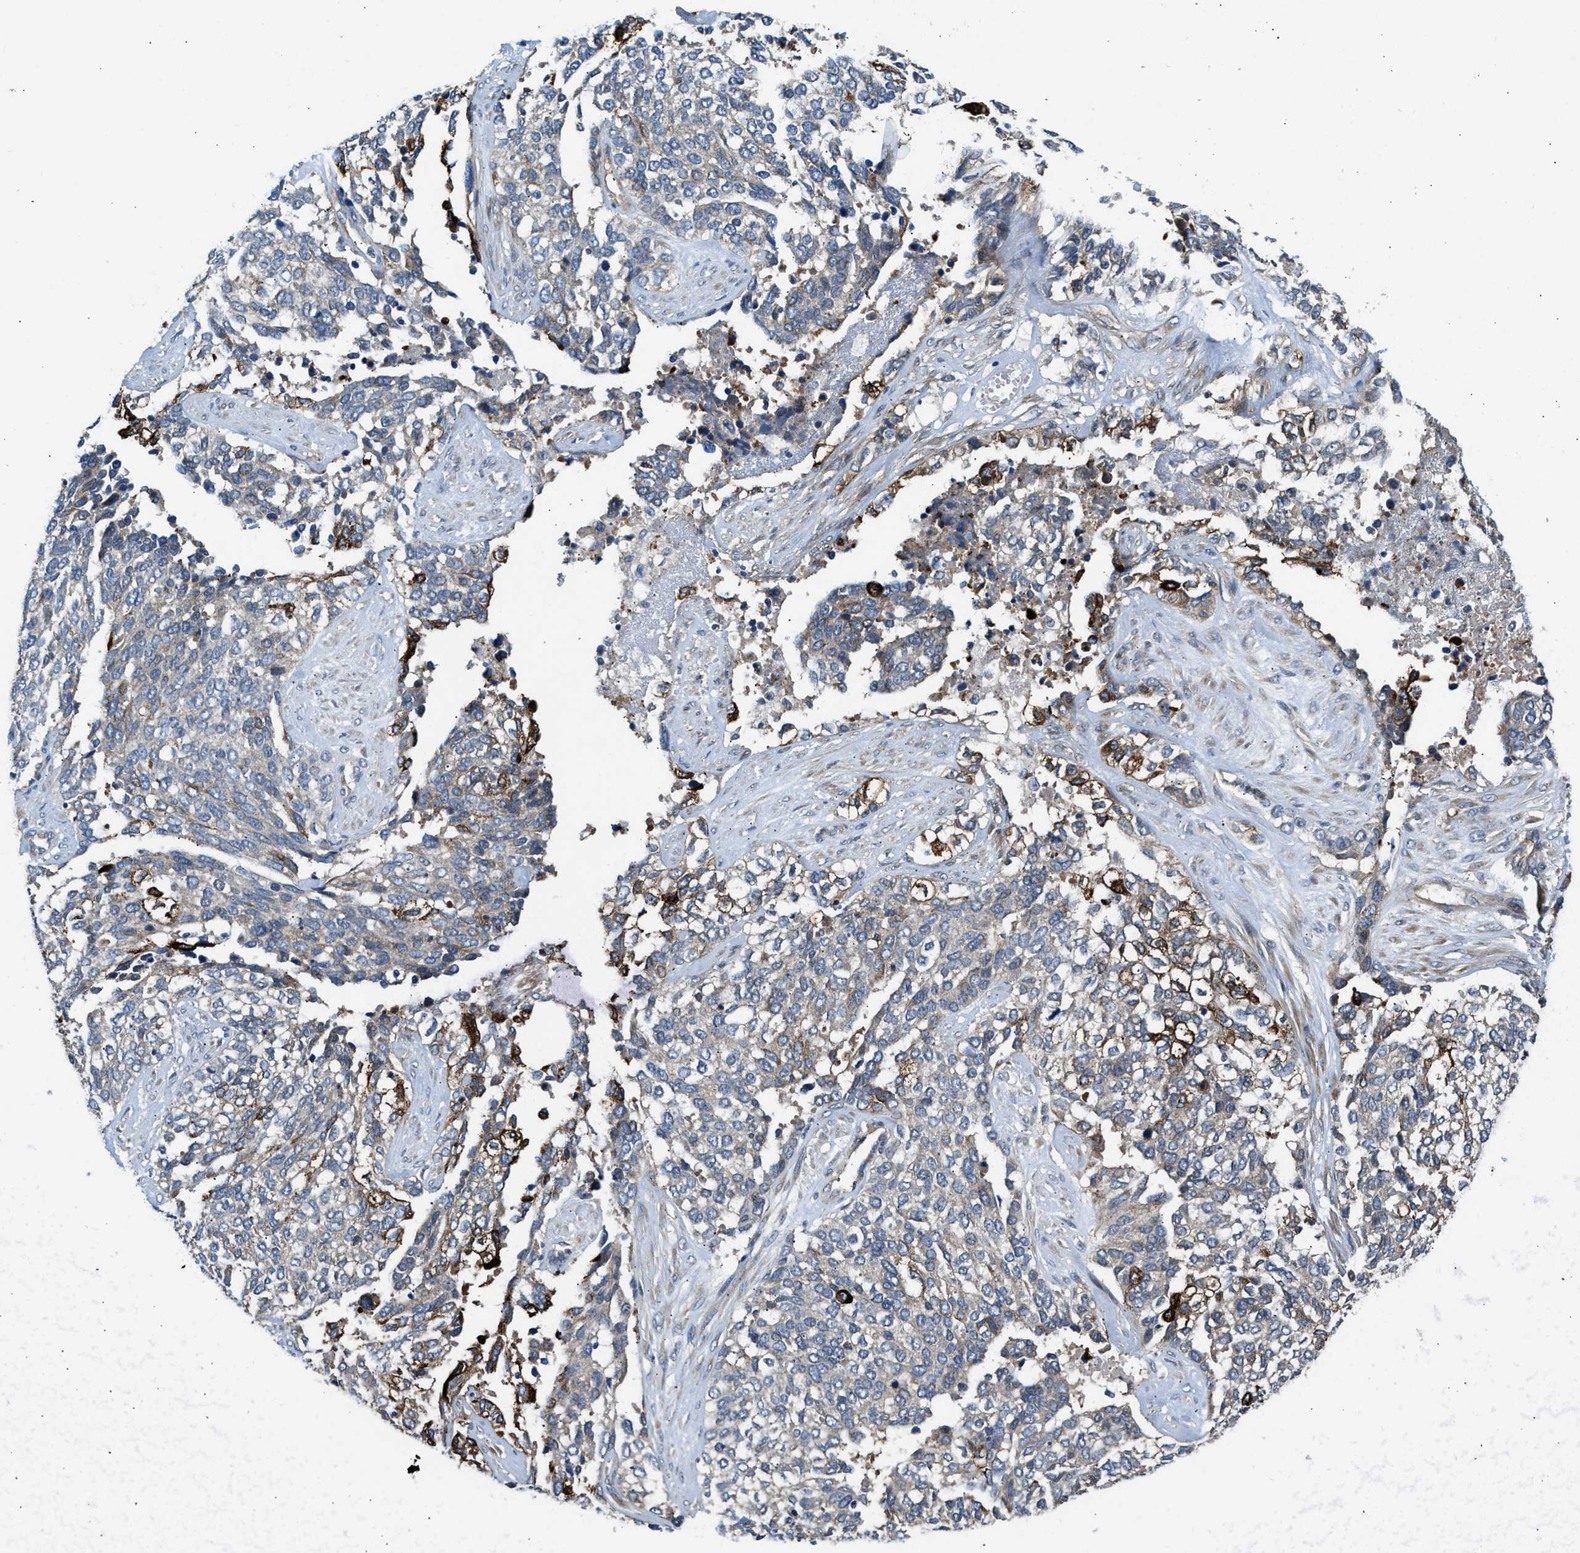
{"staining": {"intensity": "moderate", "quantity": "25%-75%", "location": "cytoplasmic/membranous"}, "tissue": "ovarian cancer", "cell_type": "Tumor cells", "image_type": "cancer", "snomed": [{"axis": "morphology", "description": "Cystadenocarcinoma, serous, NOS"}, {"axis": "topography", "description": "Ovary"}], "caption": "Ovarian serous cystadenocarcinoma stained with DAB immunohistochemistry reveals medium levels of moderate cytoplasmic/membranous expression in about 25%-75% of tumor cells.", "gene": "IL3RA", "patient": {"sex": "female", "age": 44}}